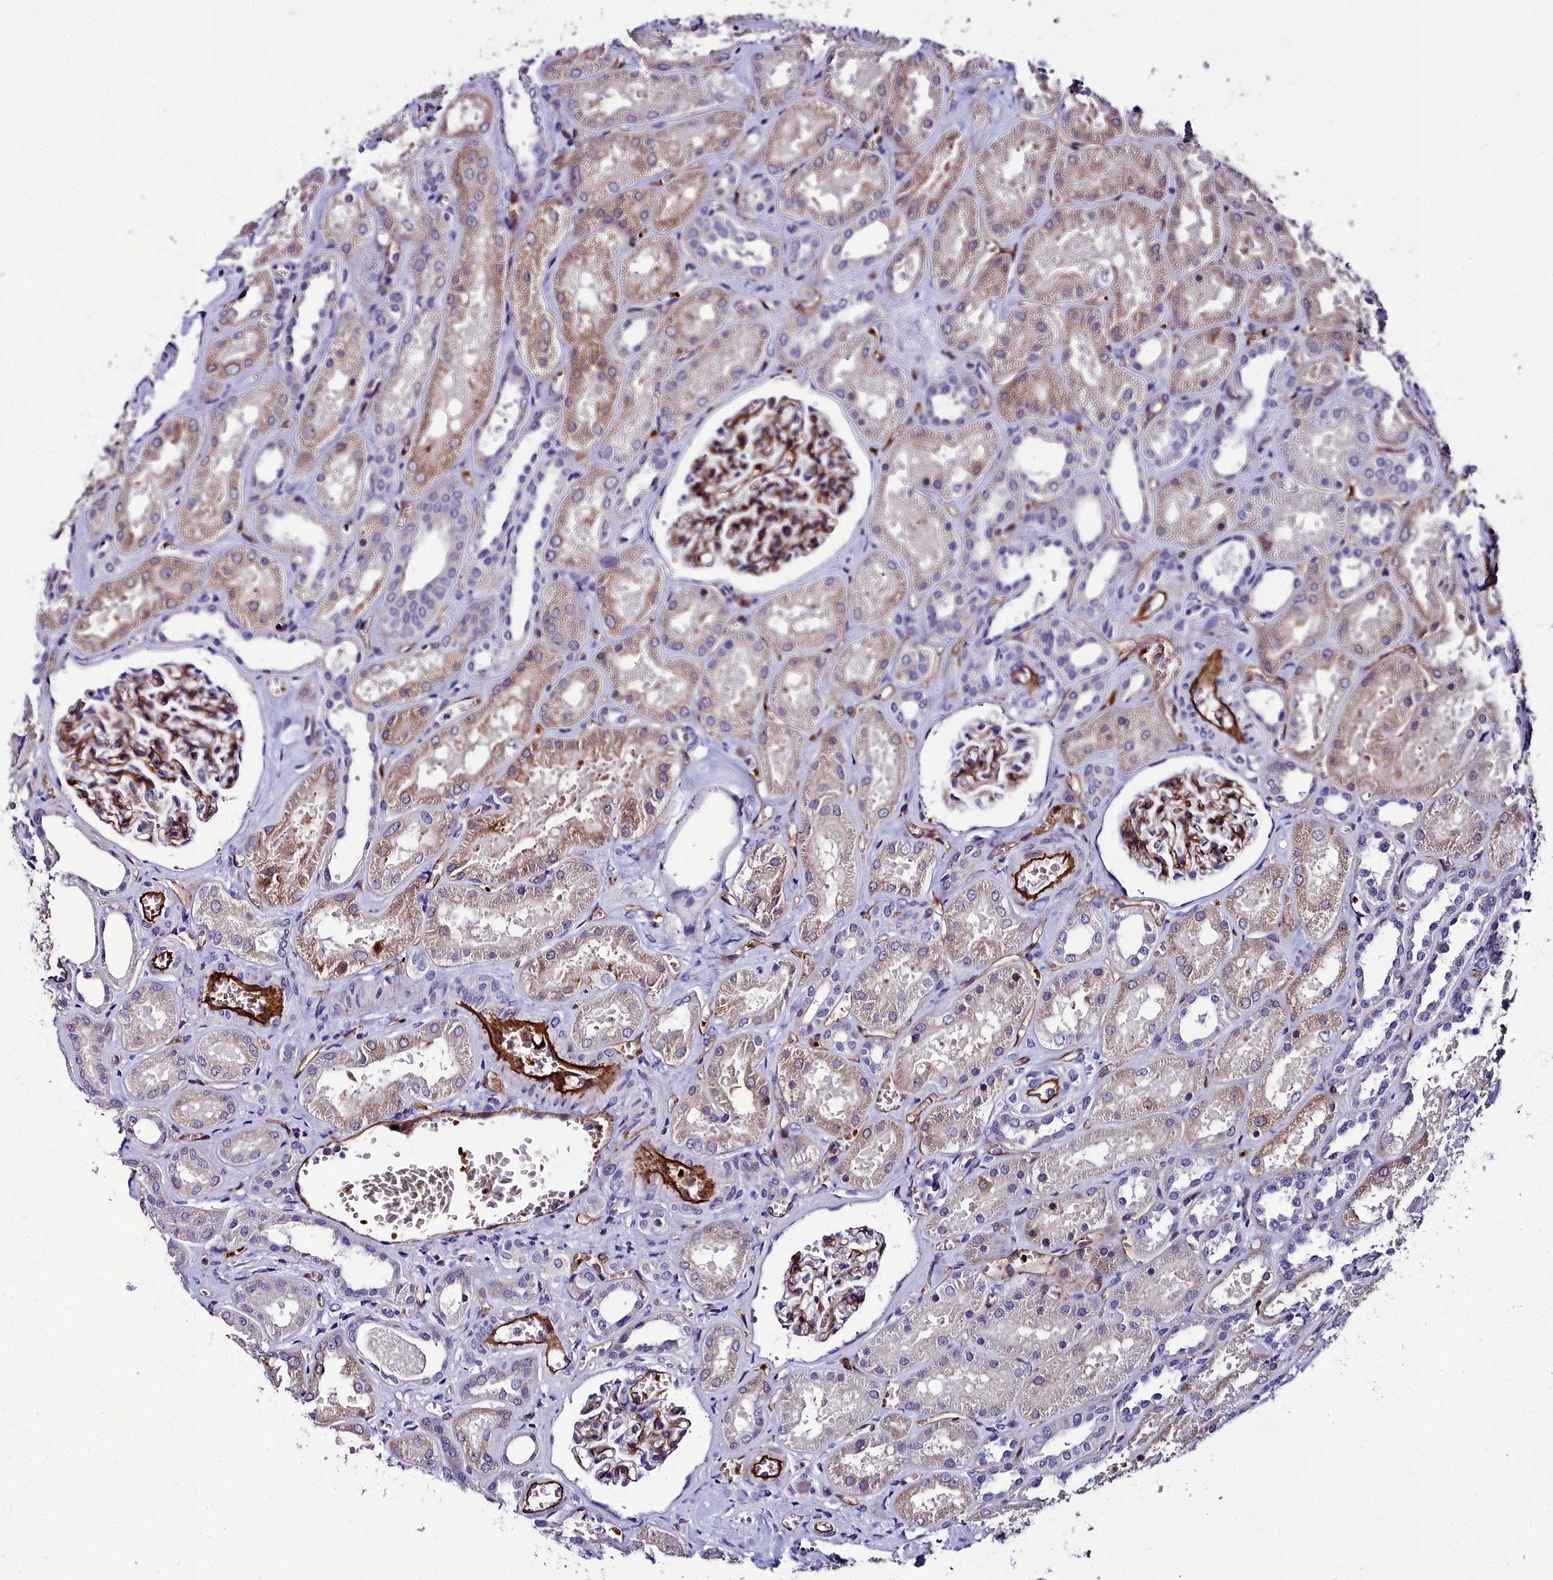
{"staining": {"intensity": "moderate", "quantity": "25%-75%", "location": "cytoplasmic/membranous"}, "tissue": "kidney", "cell_type": "Cells in glomeruli", "image_type": "normal", "snomed": [{"axis": "morphology", "description": "Normal tissue, NOS"}, {"axis": "morphology", "description": "Adenocarcinoma, NOS"}, {"axis": "topography", "description": "Kidney"}], "caption": "Immunohistochemical staining of normal kidney exhibits 25%-75% levels of moderate cytoplasmic/membranous protein staining in approximately 25%-75% of cells in glomeruli.", "gene": "CYP4F11", "patient": {"sex": "female", "age": 68}}